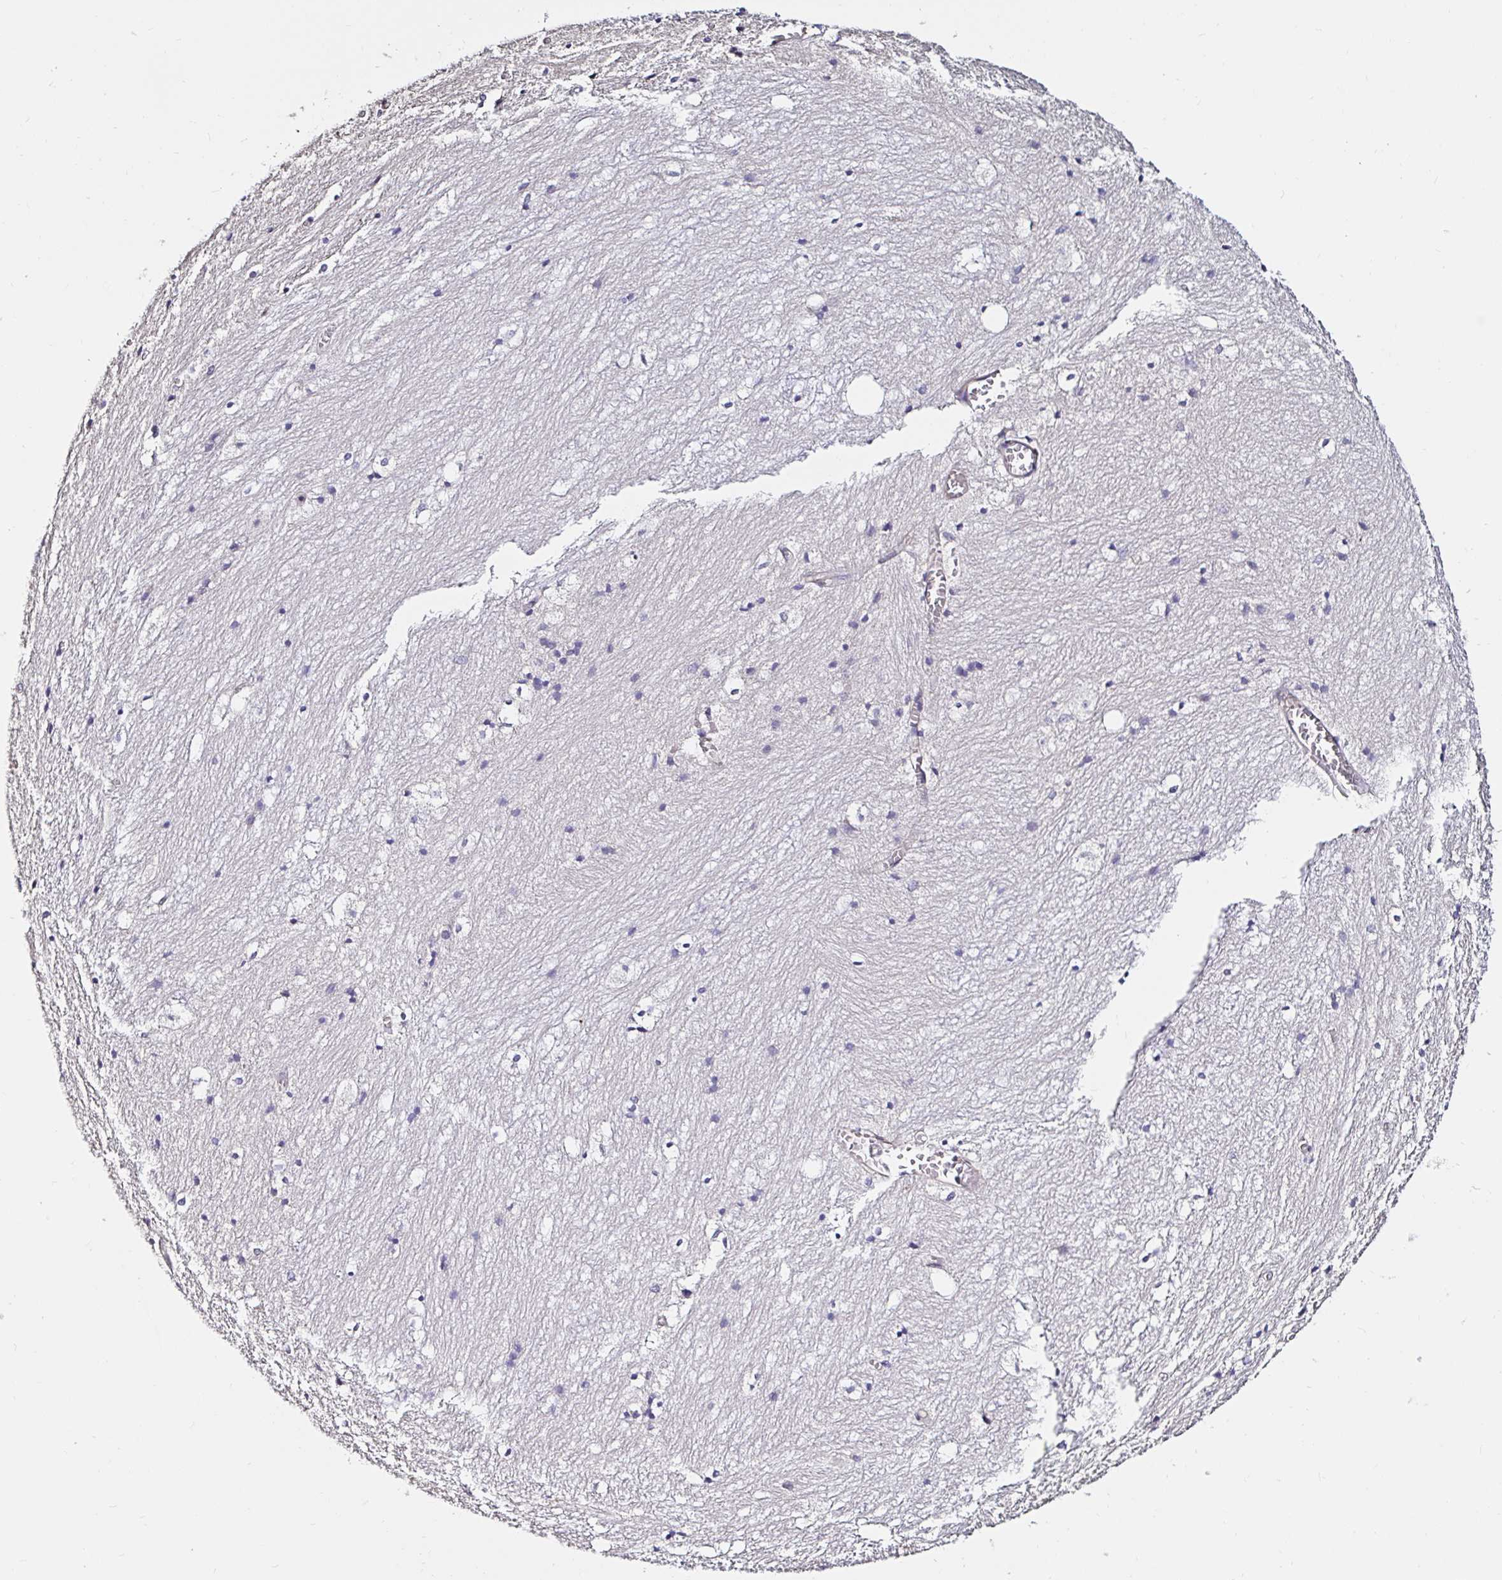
{"staining": {"intensity": "negative", "quantity": "none", "location": "none"}, "tissue": "hippocampus", "cell_type": "Glial cells", "image_type": "normal", "snomed": [{"axis": "morphology", "description": "Normal tissue, NOS"}, {"axis": "topography", "description": "Hippocampus"}], "caption": "A high-resolution image shows immunohistochemistry (IHC) staining of unremarkable hippocampus, which reveals no significant staining in glial cells.", "gene": "RSRP1", "patient": {"sex": "female", "age": 52}}